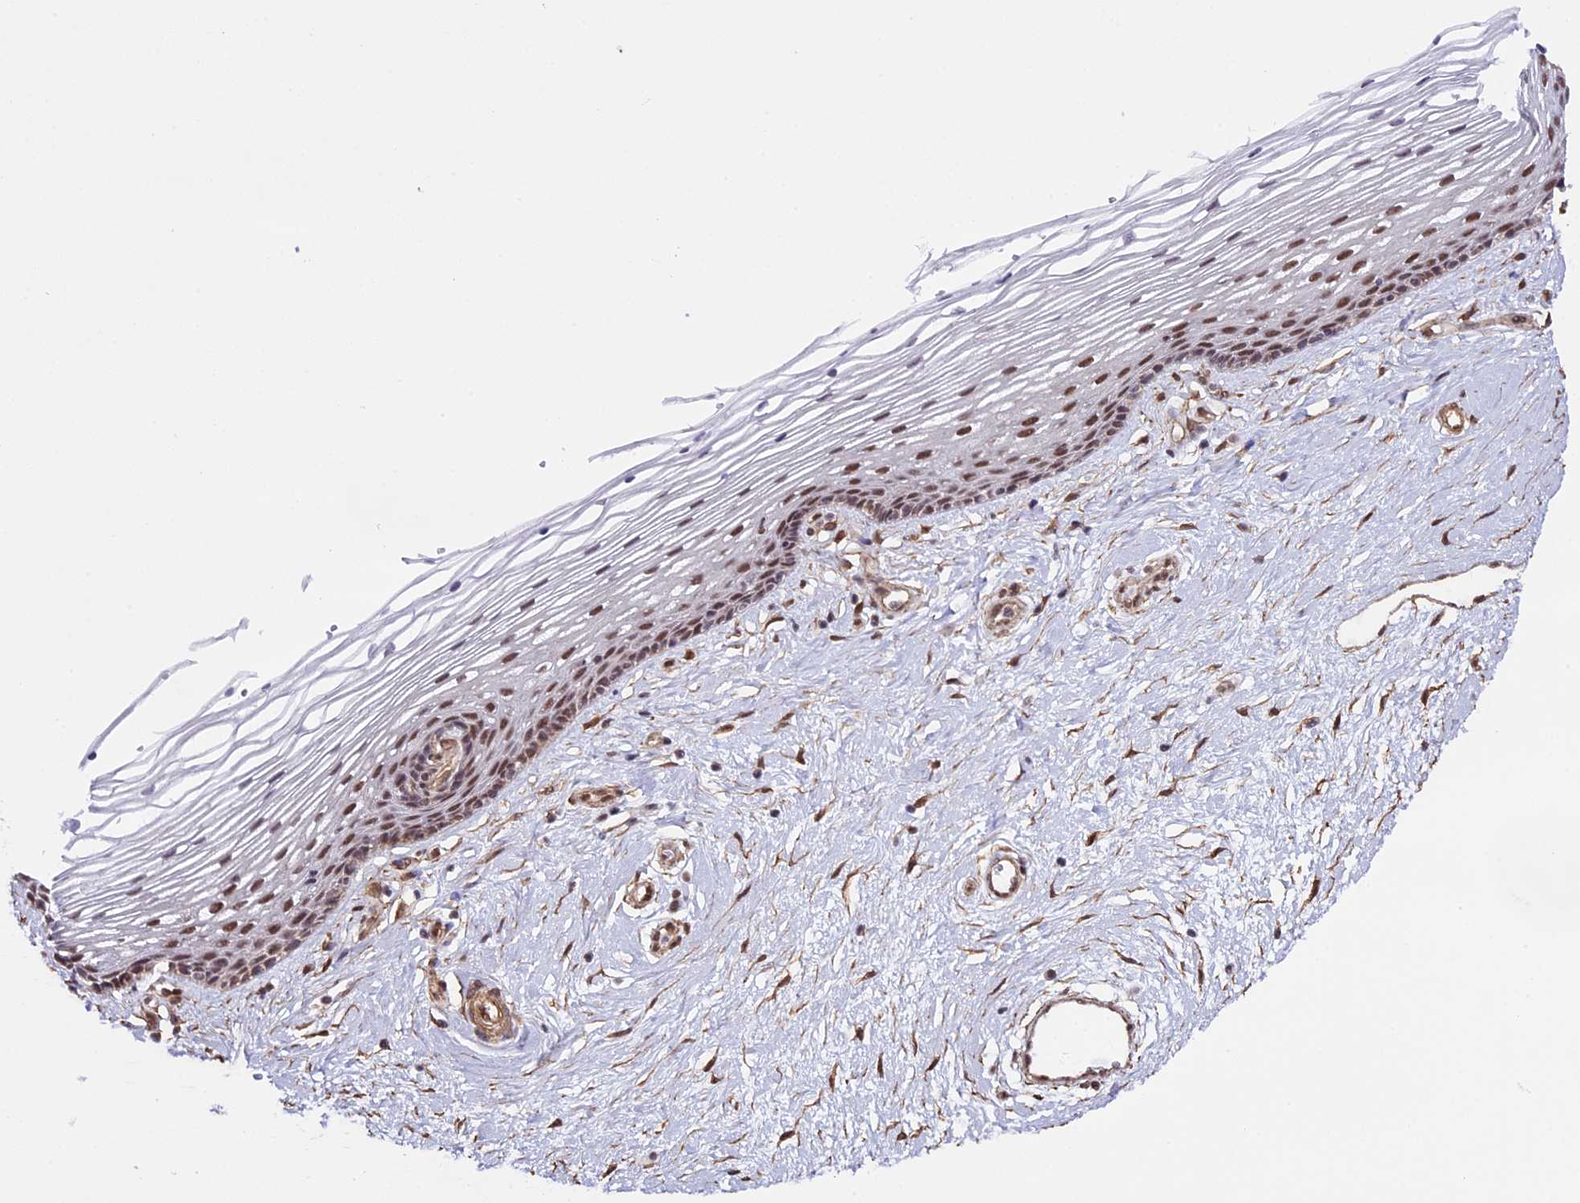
{"staining": {"intensity": "moderate", "quantity": ">75%", "location": "nuclear"}, "tissue": "vagina", "cell_type": "Squamous epithelial cells", "image_type": "normal", "snomed": [{"axis": "morphology", "description": "Normal tissue, NOS"}, {"axis": "topography", "description": "Vagina"}], "caption": "Unremarkable vagina demonstrates moderate nuclear expression in about >75% of squamous epithelial cells (DAB IHC, brown staining for protein, blue staining for nuclei)..", "gene": "MPHOSPH8", "patient": {"sex": "female", "age": 46}}